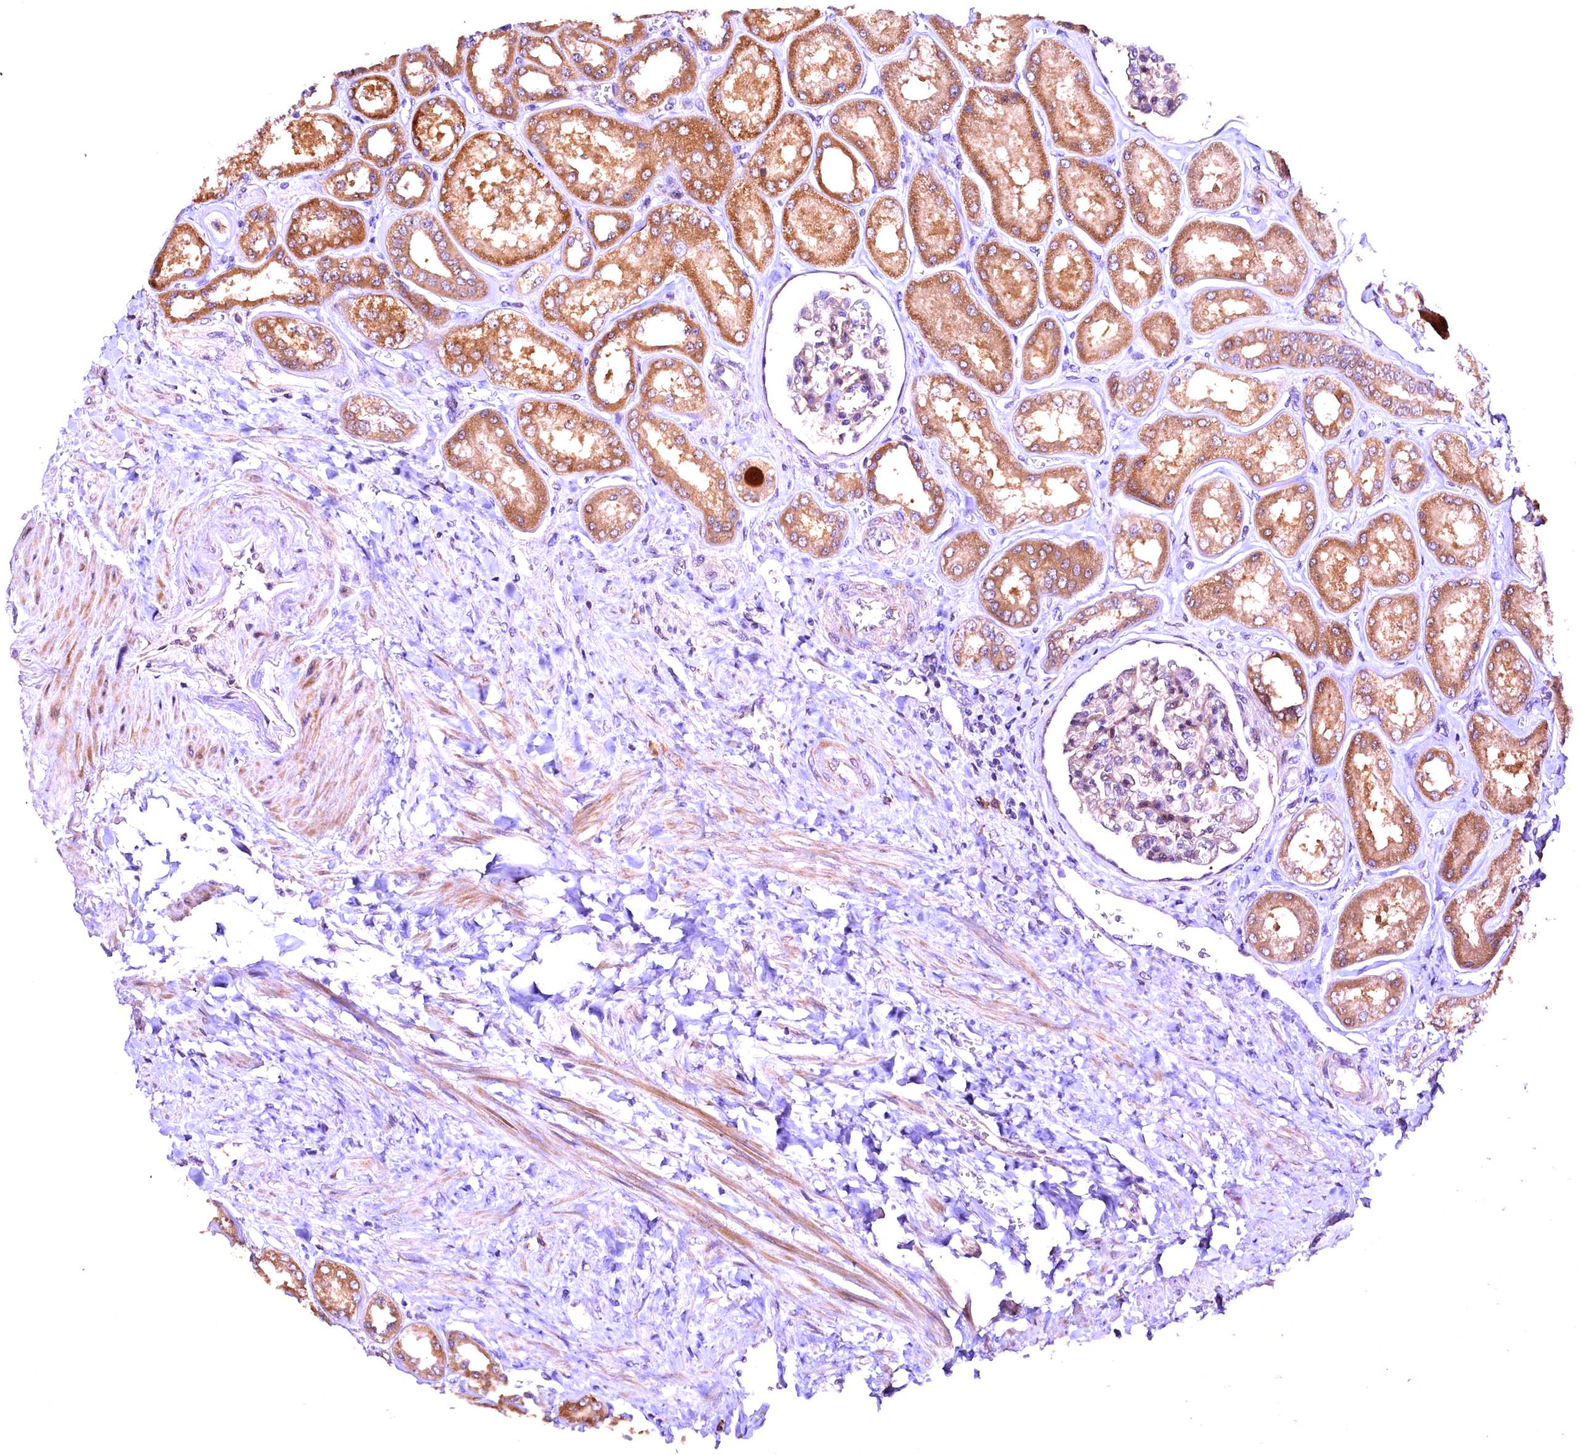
{"staining": {"intensity": "weak", "quantity": "25%-75%", "location": "cytoplasmic/membranous"}, "tissue": "kidney", "cell_type": "Cells in glomeruli", "image_type": "normal", "snomed": [{"axis": "morphology", "description": "Normal tissue, NOS"}, {"axis": "morphology", "description": "Adenocarcinoma, NOS"}, {"axis": "topography", "description": "Kidney"}], "caption": "Kidney stained for a protein displays weak cytoplasmic/membranous positivity in cells in glomeruli. (Brightfield microscopy of DAB IHC at high magnification).", "gene": "RPUSD2", "patient": {"sex": "female", "age": 68}}